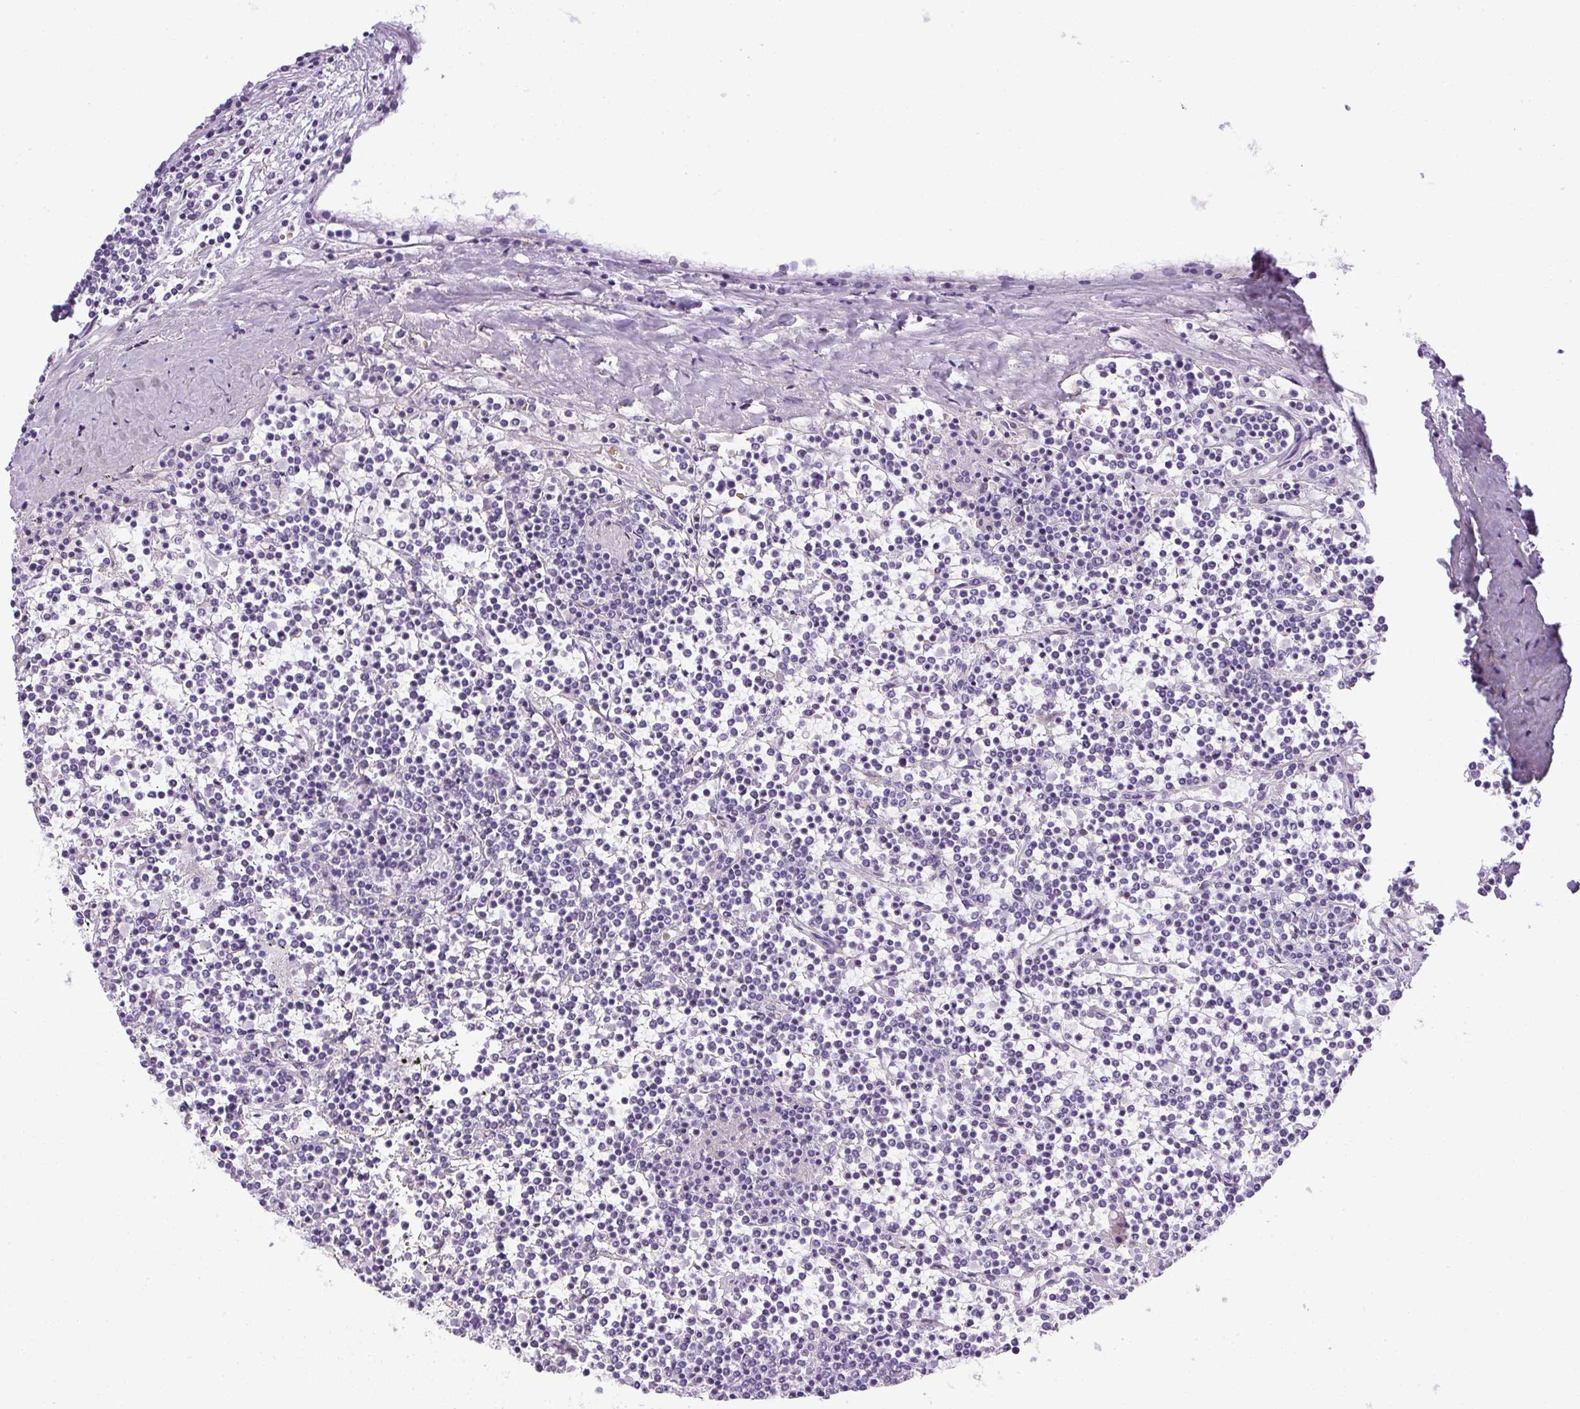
{"staining": {"intensity": "negative", "quantity": "none", "location": "none"}, "tissue": "lymphoma", "cell_type": "Tumor cells", "image_type": "cancer", "snomed": [{"axis": "morphology", "description": "Malignant lymphoma, non-Hodgkin's type, Low grade"}, {"axis": "topography", "description": "Spleen"}], "caption": "Immunohistochemistry of malignant lymphoma, non-Hodgkin's type (low-grade) displays no staining in tumor cells. (DAB (3,3'-diaminobenzidine) immunohistochemistry, high magnification).", "gene": "PRL", "patient": {"sex": "female", "age": 19}}